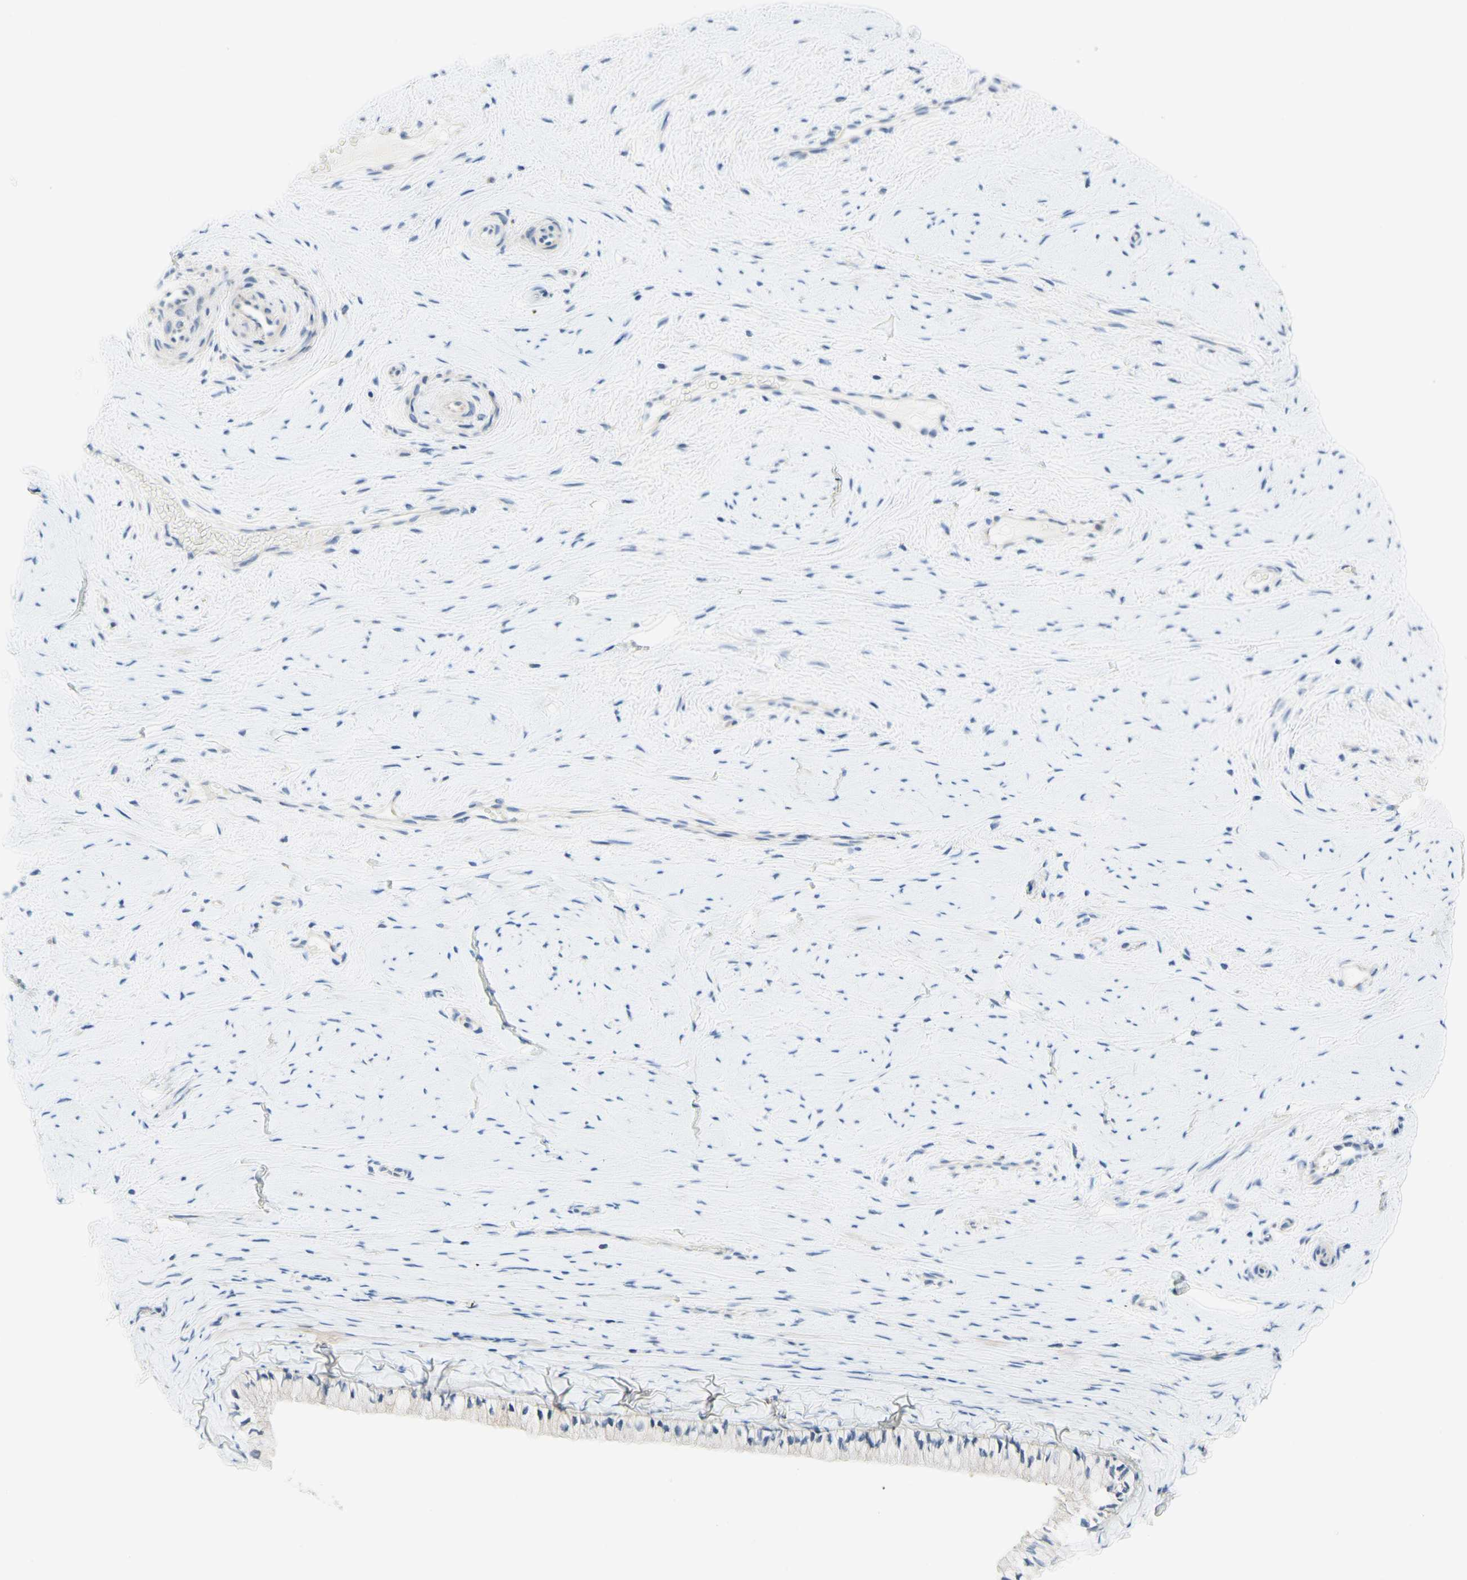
{"staining": {"intensity": "moderate", "quantity": "25%-75%", "location": "cytoplasmic/membranous"}, "tissue": "cervix", "cell_type": "Glandular cells", "image_type": "normal", "snomed": [{"axis": "morphology", "description": "Normal tissue, NOS"}, {"axis": "topography", "description": "Cervix"}], "caption": "Brown immunohistochemical staining in unremarkable human cervix shows moderate cytoplasmic/membranous expression in approximately 25%-75% of glandular cells. The protein of interest is stained brown, and the nuclei are stained in blue (DAB IHC with brightfield microscopy, high magnification).", "gene": "F3", "patient": {"sex": "female", "age": 39}}